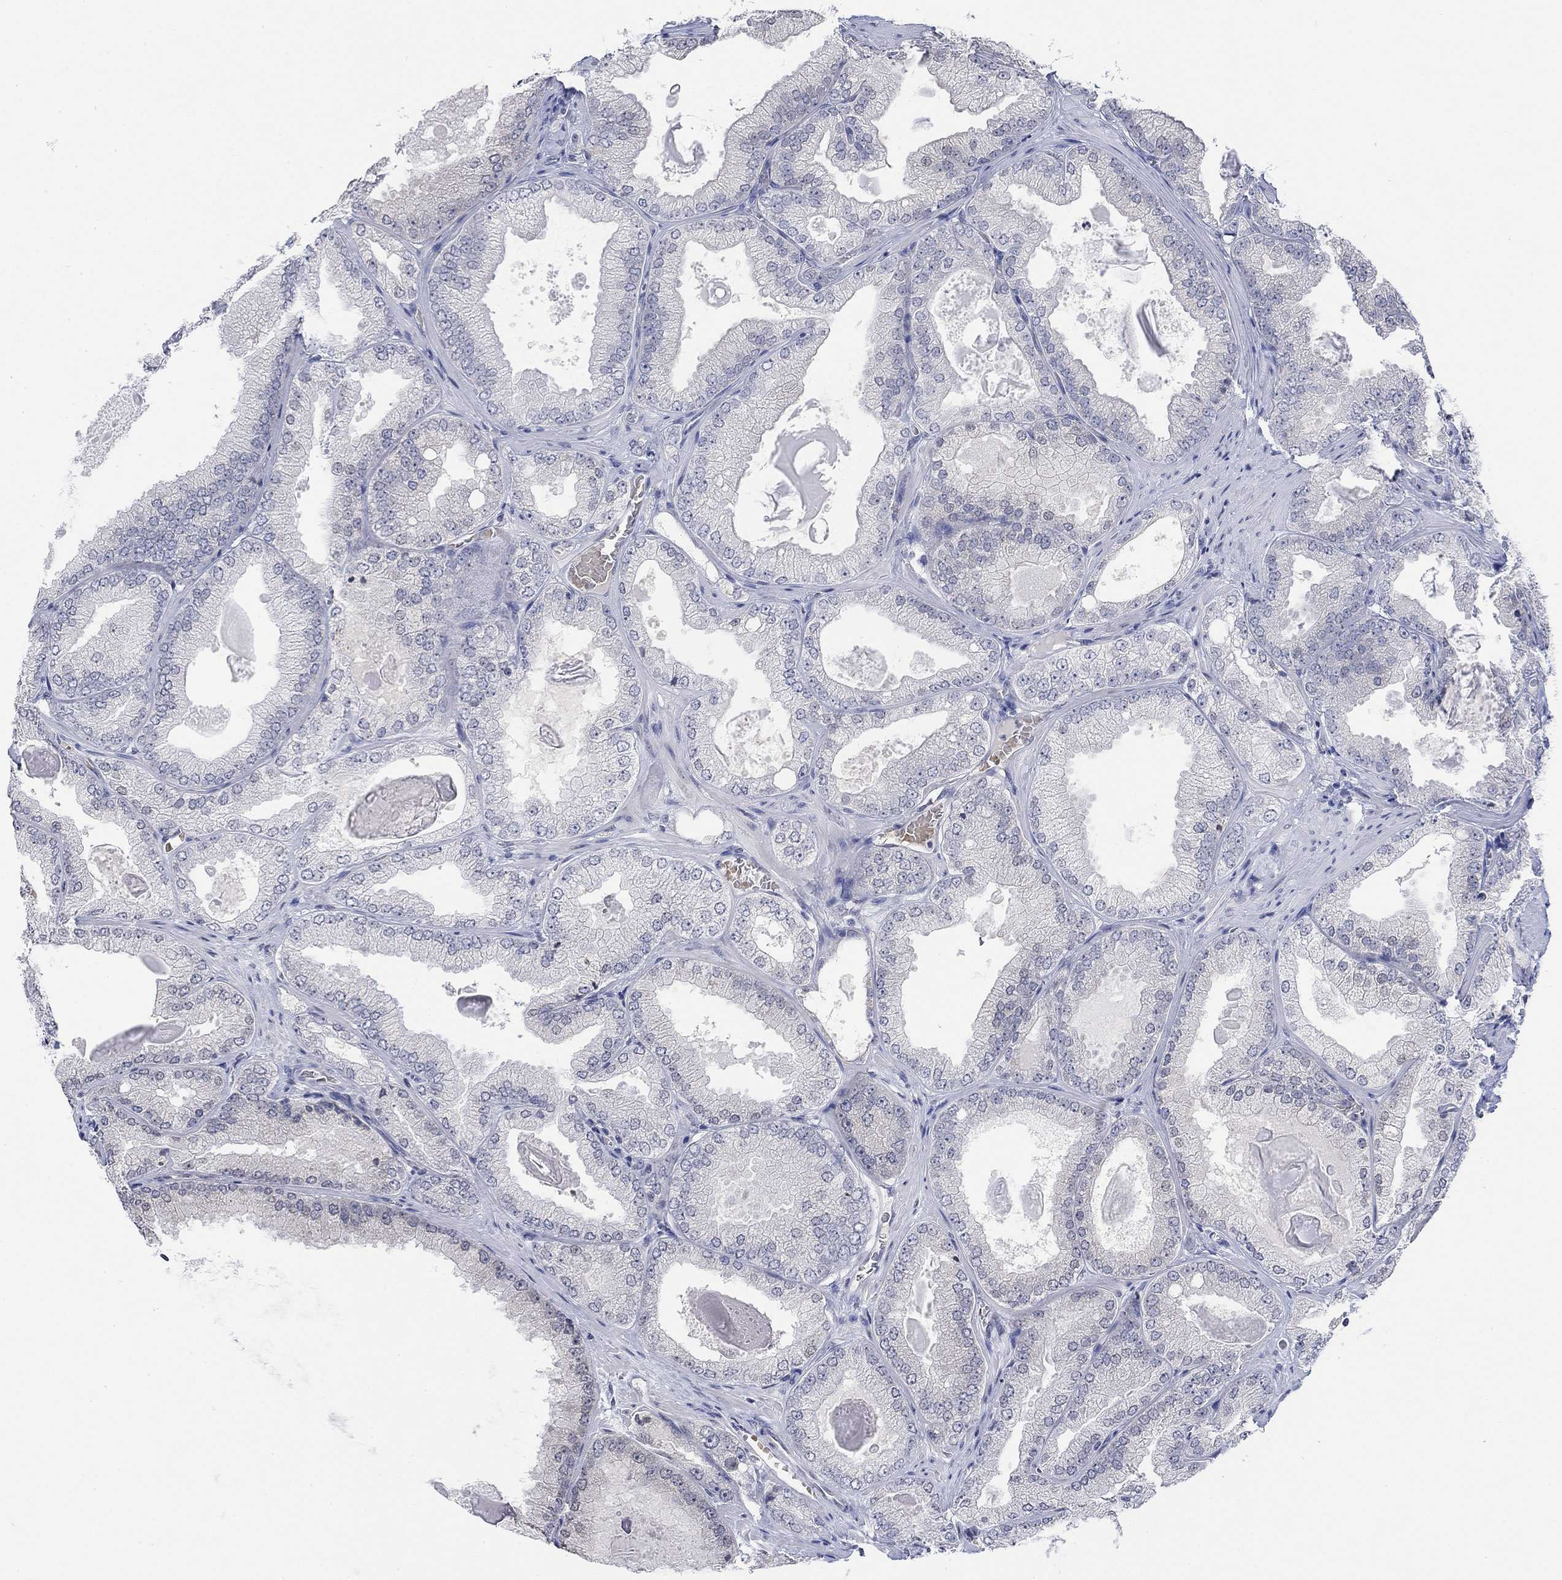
{"staining": {"intensity": "negative", "quantity": "none", "location": "none"}, "tissue": "prostate cancer", "cell_type": "Tumor cells", "image_type": "cancer", "snomed": [{"axis": "morphology", "description": "Adenocarcinoma, Low grade"}, {"axis": "topography", "description": "Prostate"}], "caption": "This is an immunohistochemistry (IHC) micrograph of prostate adenocarcinoma (low-grade). There is no staining in tumor cells.", "gene": "TMEM255A", "patient": {"sex": "male", "age": 72}}